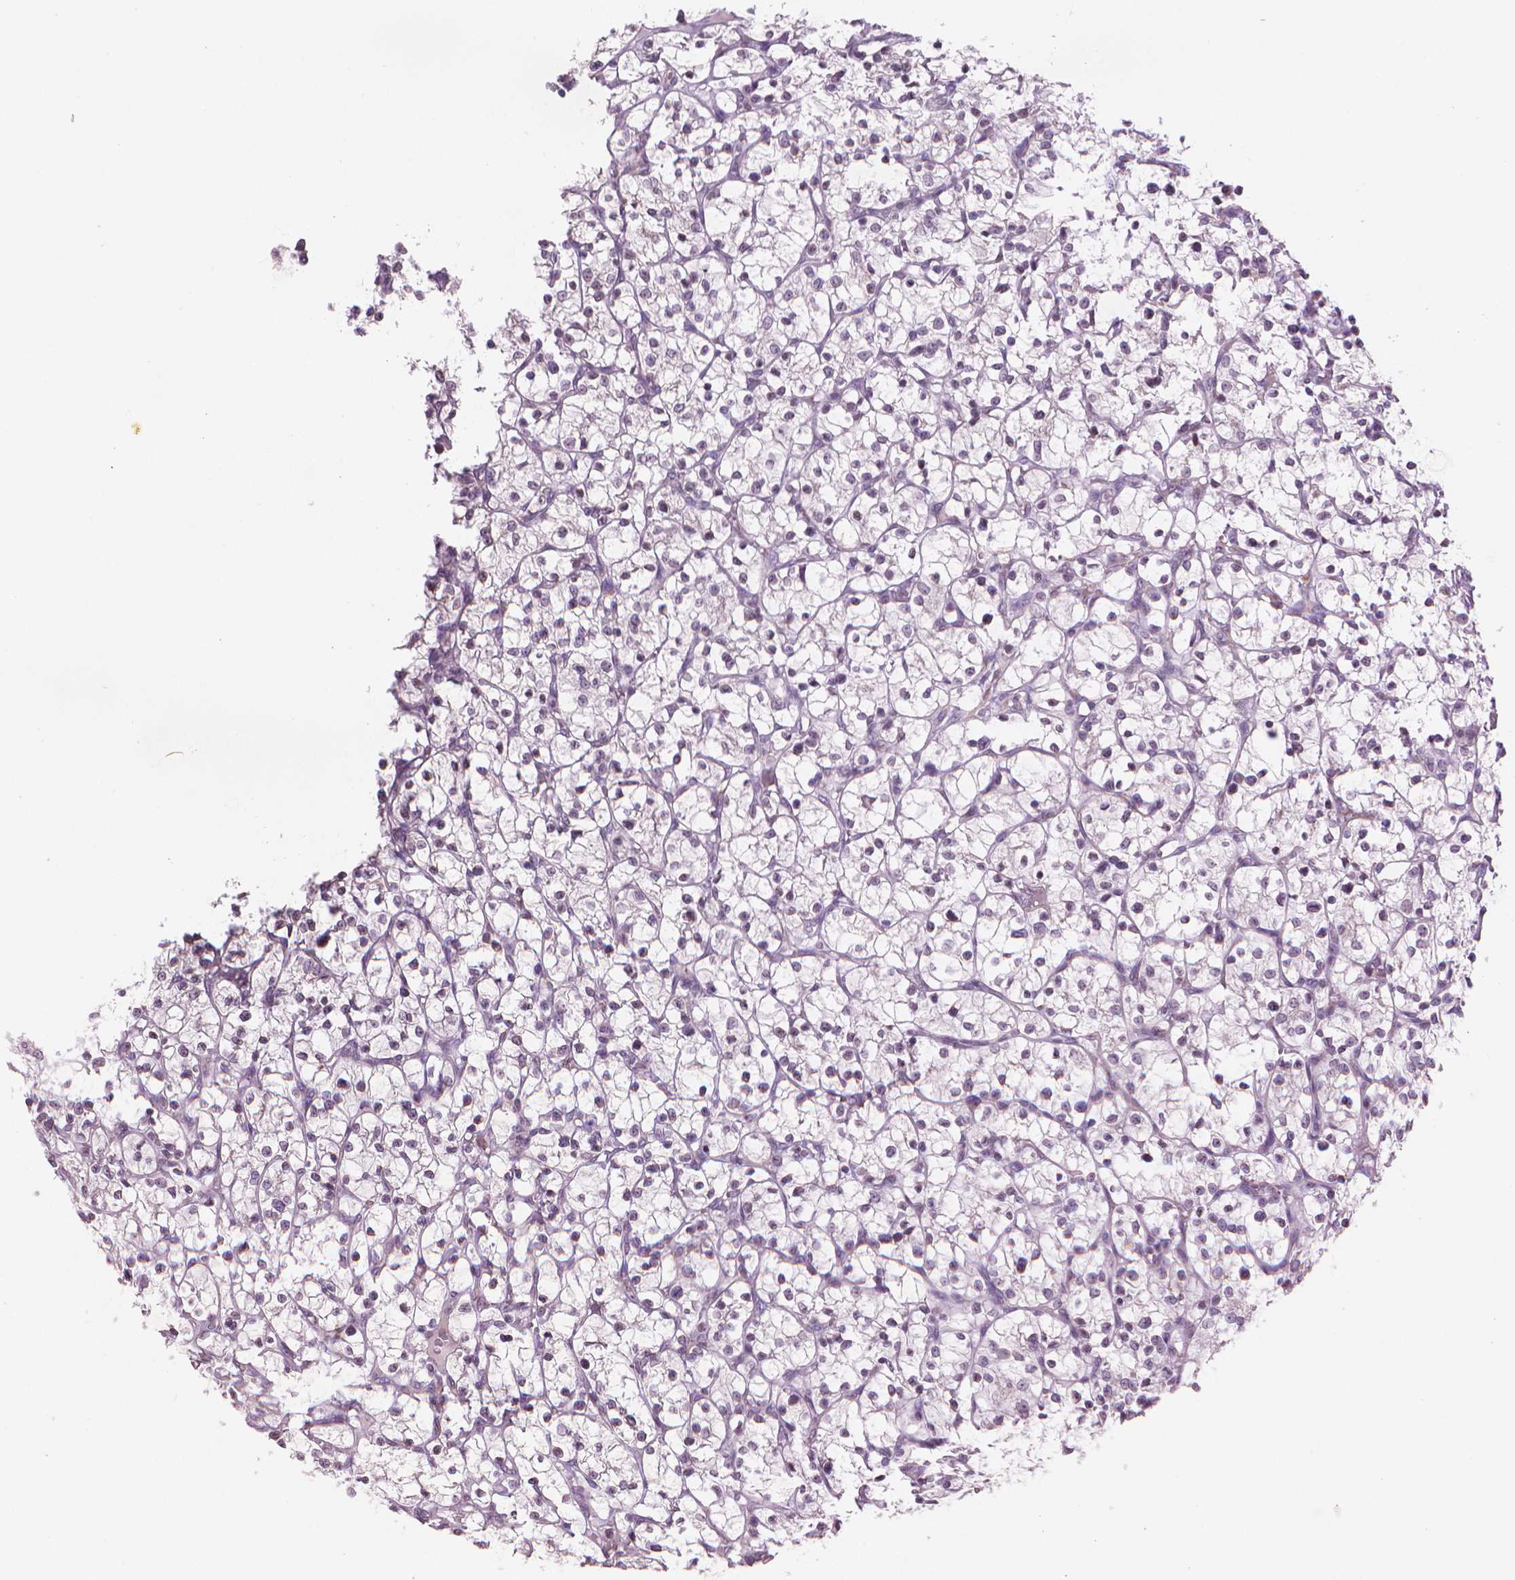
{"staining": {"intensity": "negative", "quantity": "none", "location": "none"}, "tissue": "renal cancer", "cell_type": "Tumor cells", "image_type": "cancer", "snomed": [{"axis": "morphology", "description": "Adenocarcinoma, NOS"}, {"axis": "topography", "description": "Kidney"}], "caption": "Immunohistochemistry (IHC) of human renal cancer exhibits no staining in tumor cells. (DAB IHC visualized using brightfield microscopy, high magnification).", "gene": "TMEM184A", "patient": {"sex": "female", "age": 64}}